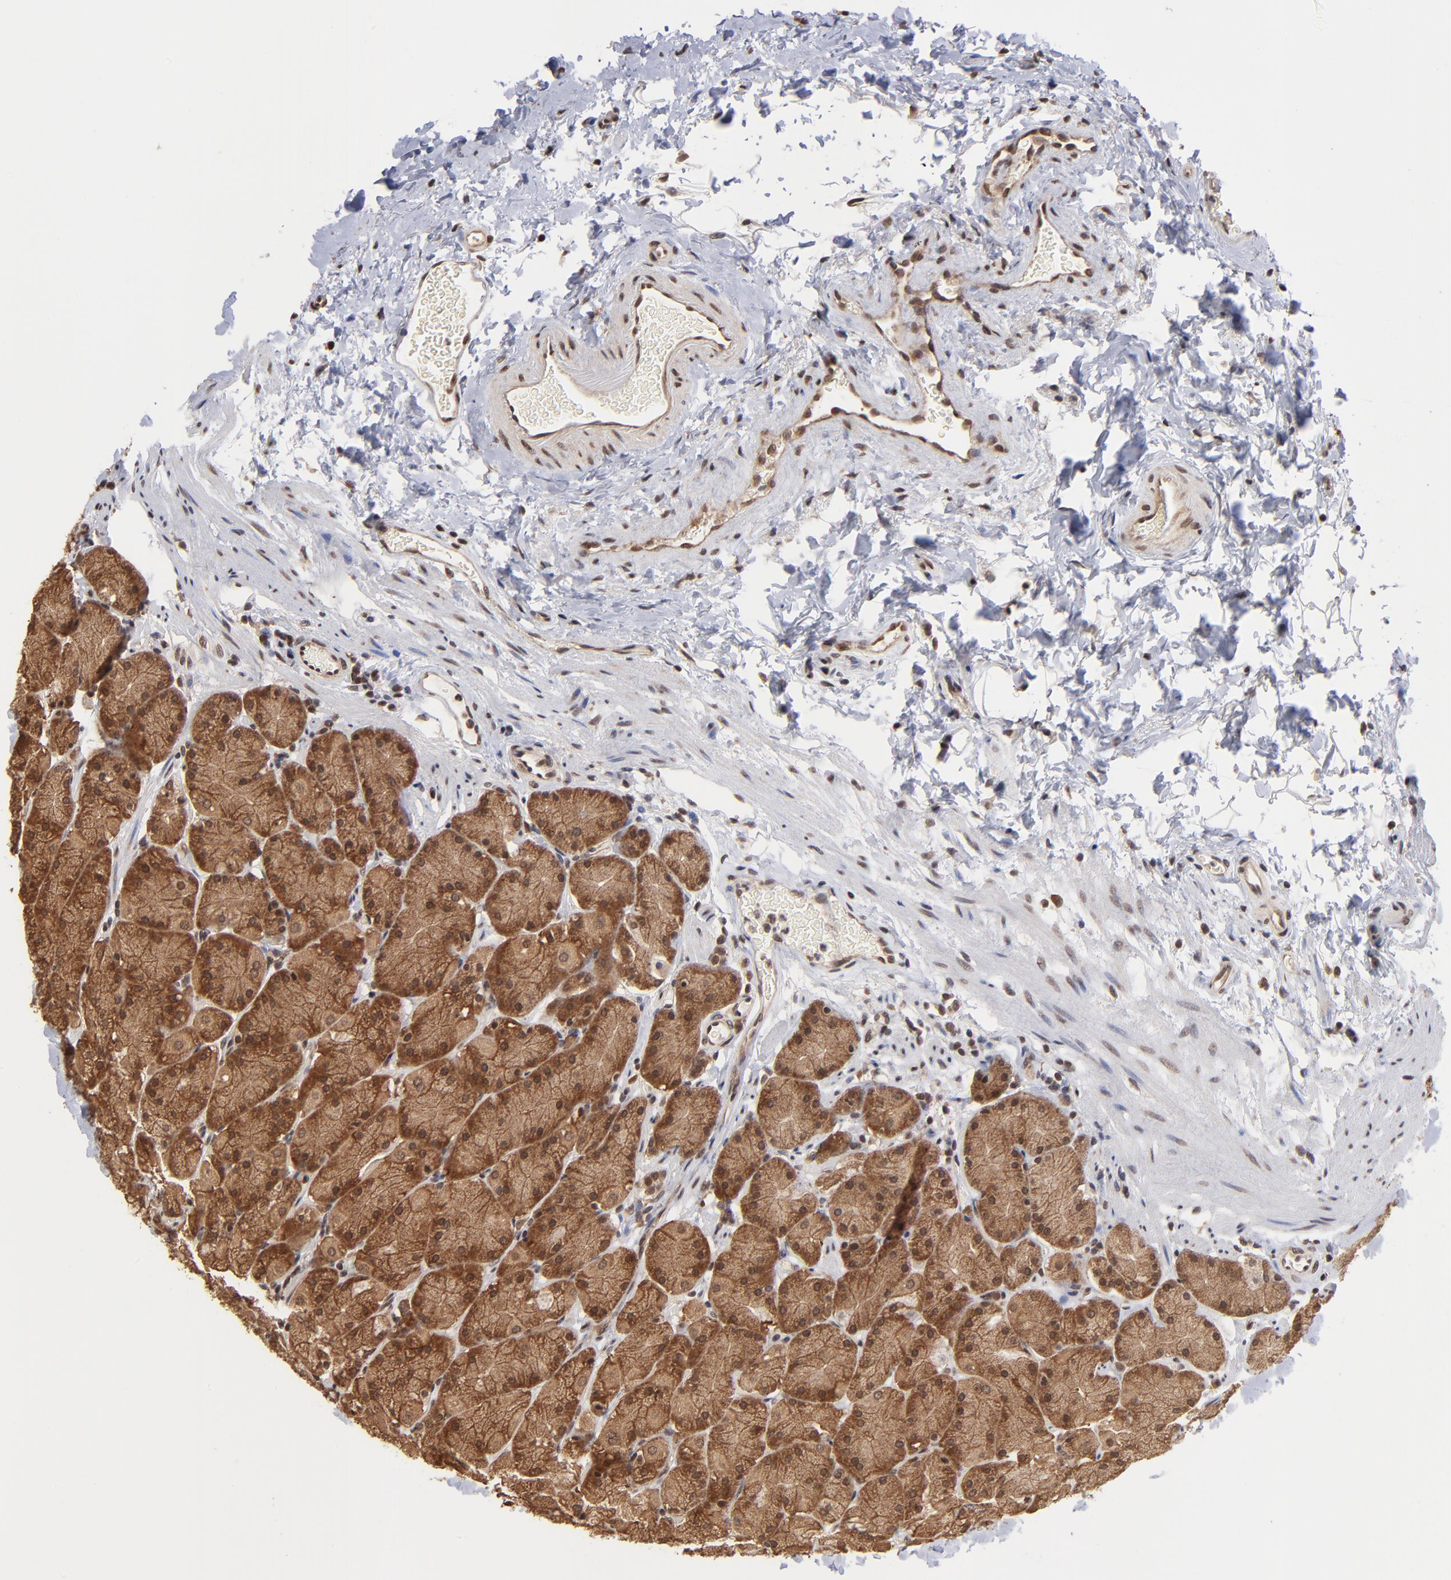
{"staining": {"intensity": "moderate", "quantity": ">75%", "location": "cytoplasmic/membranous"}, "tissue": "stomach", "cell_type": "Glandular cells", "image_type": "normal", "snomed": [{"axis": "morphology", "description": "Normal tissue, NOS"}, {"axis": "topography", "description": "Stomach, upper"}, {"axis": "topography", "description": "Stomach"}], "caption": "Protein analysis of benign stomach reveals moderate cytoplasmic/membranous staining in about >75% of glandular cells. (DAB (3,3'-diaminobenzidine) IHC with brightfield microscopy, high magnification).", "gene": "BRPF1", "patient": {"sex": "male", "age": 76}}